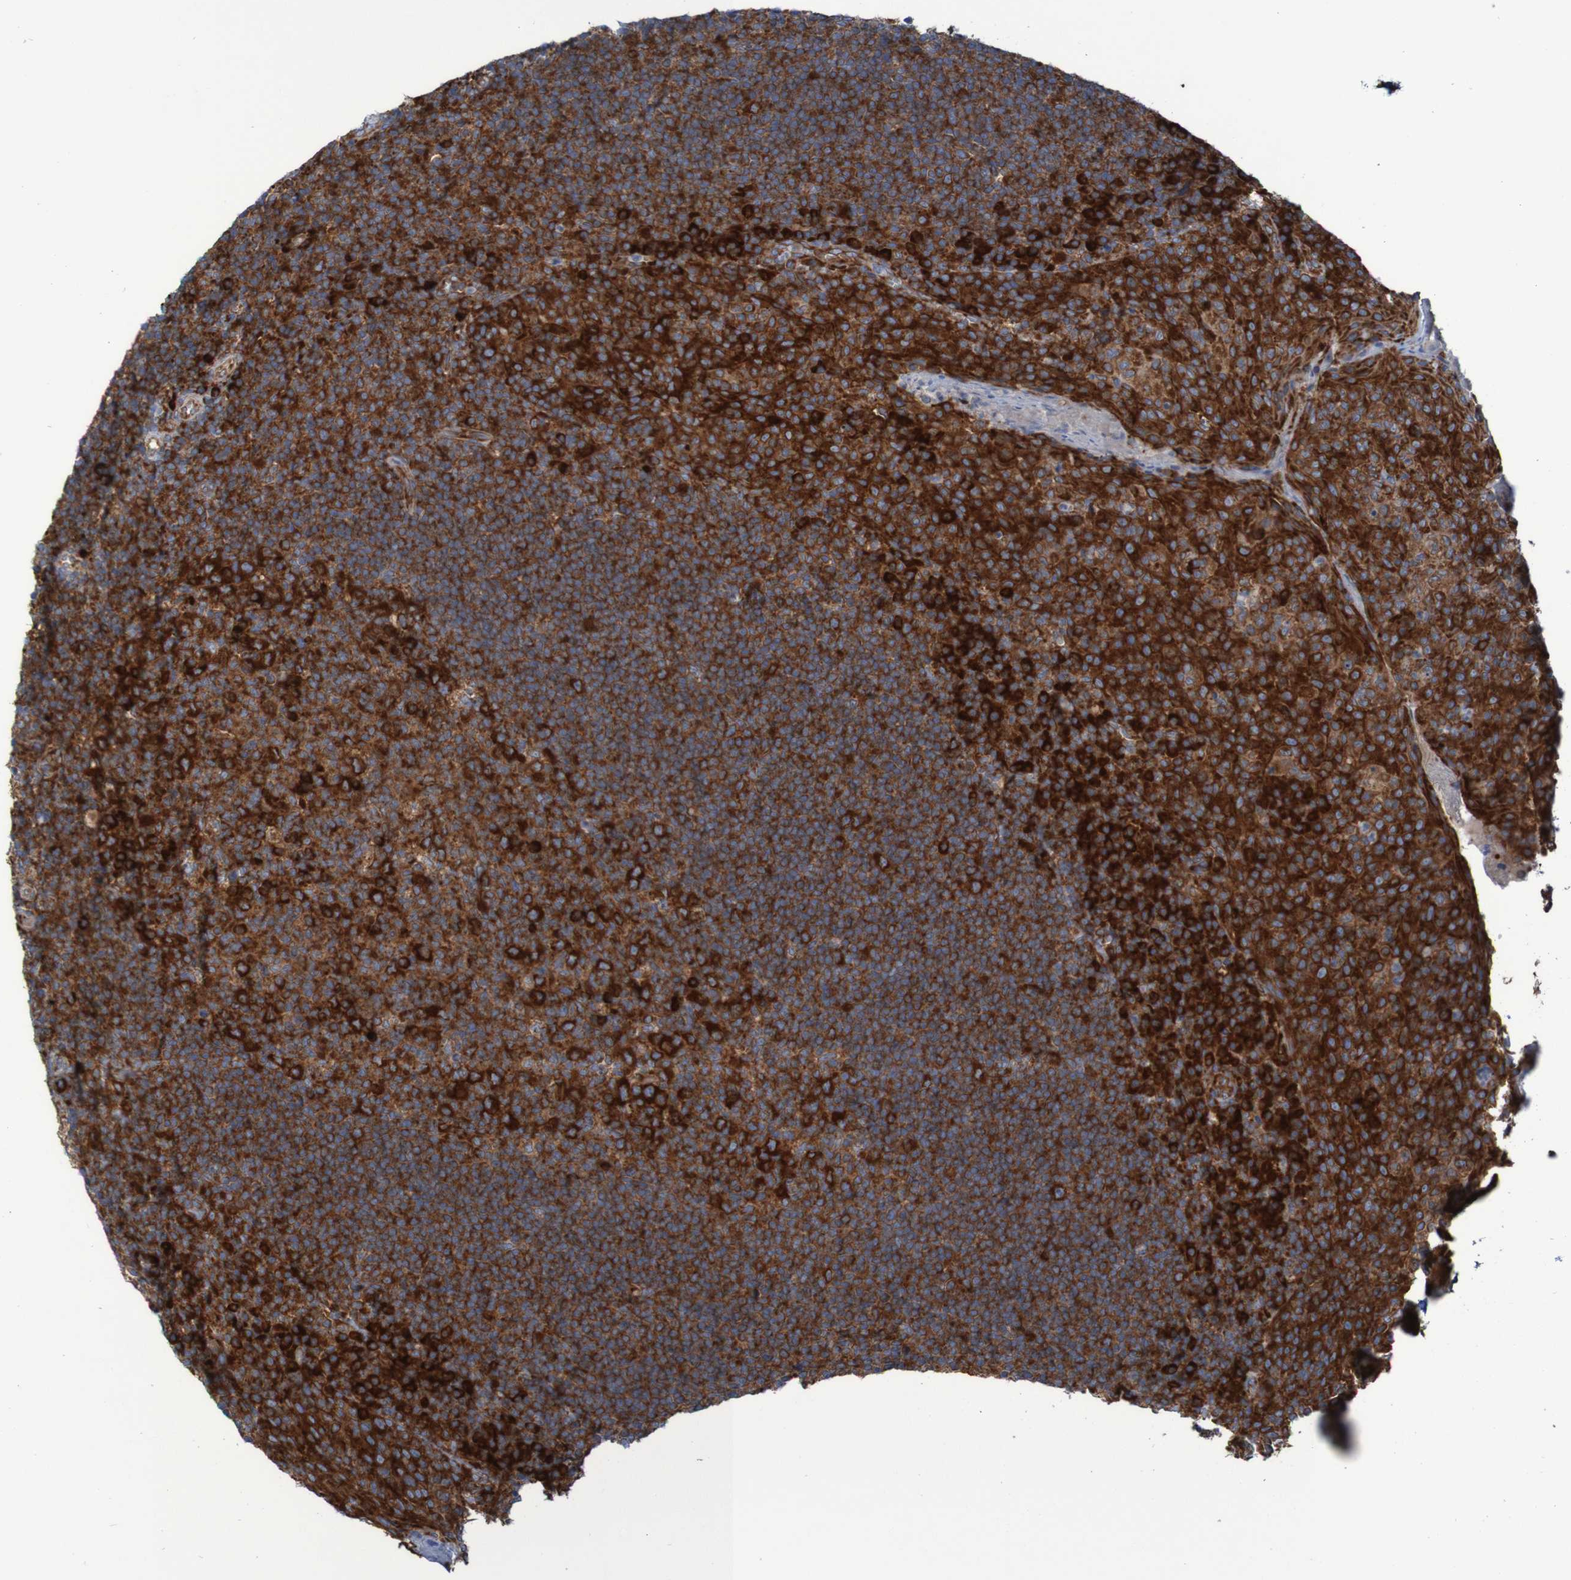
{"staining": {"intensity": "strong", "quantity": ">75%", "location": "cytoplasmic/membranous"}, "tissue": "tonsil", "cell_type": "Germinal center cells", "image_type": "normal", "snomed": [{"axis": "morphology", "description": "Normal tissue, NOS"}, {"axis": "topography", "description": "Tonsil"}], "caption": "Immunohistochemical staining of benign human tonsil exhibits >75% levels of strong cytoplasmic/membranous protein expression in about >75% of germinal center cells. (brown staining indicates protein expression, while blue staining denotes nuclei).", "gene": "RPL10", "patient": {"sex": "male", "age": 17}}